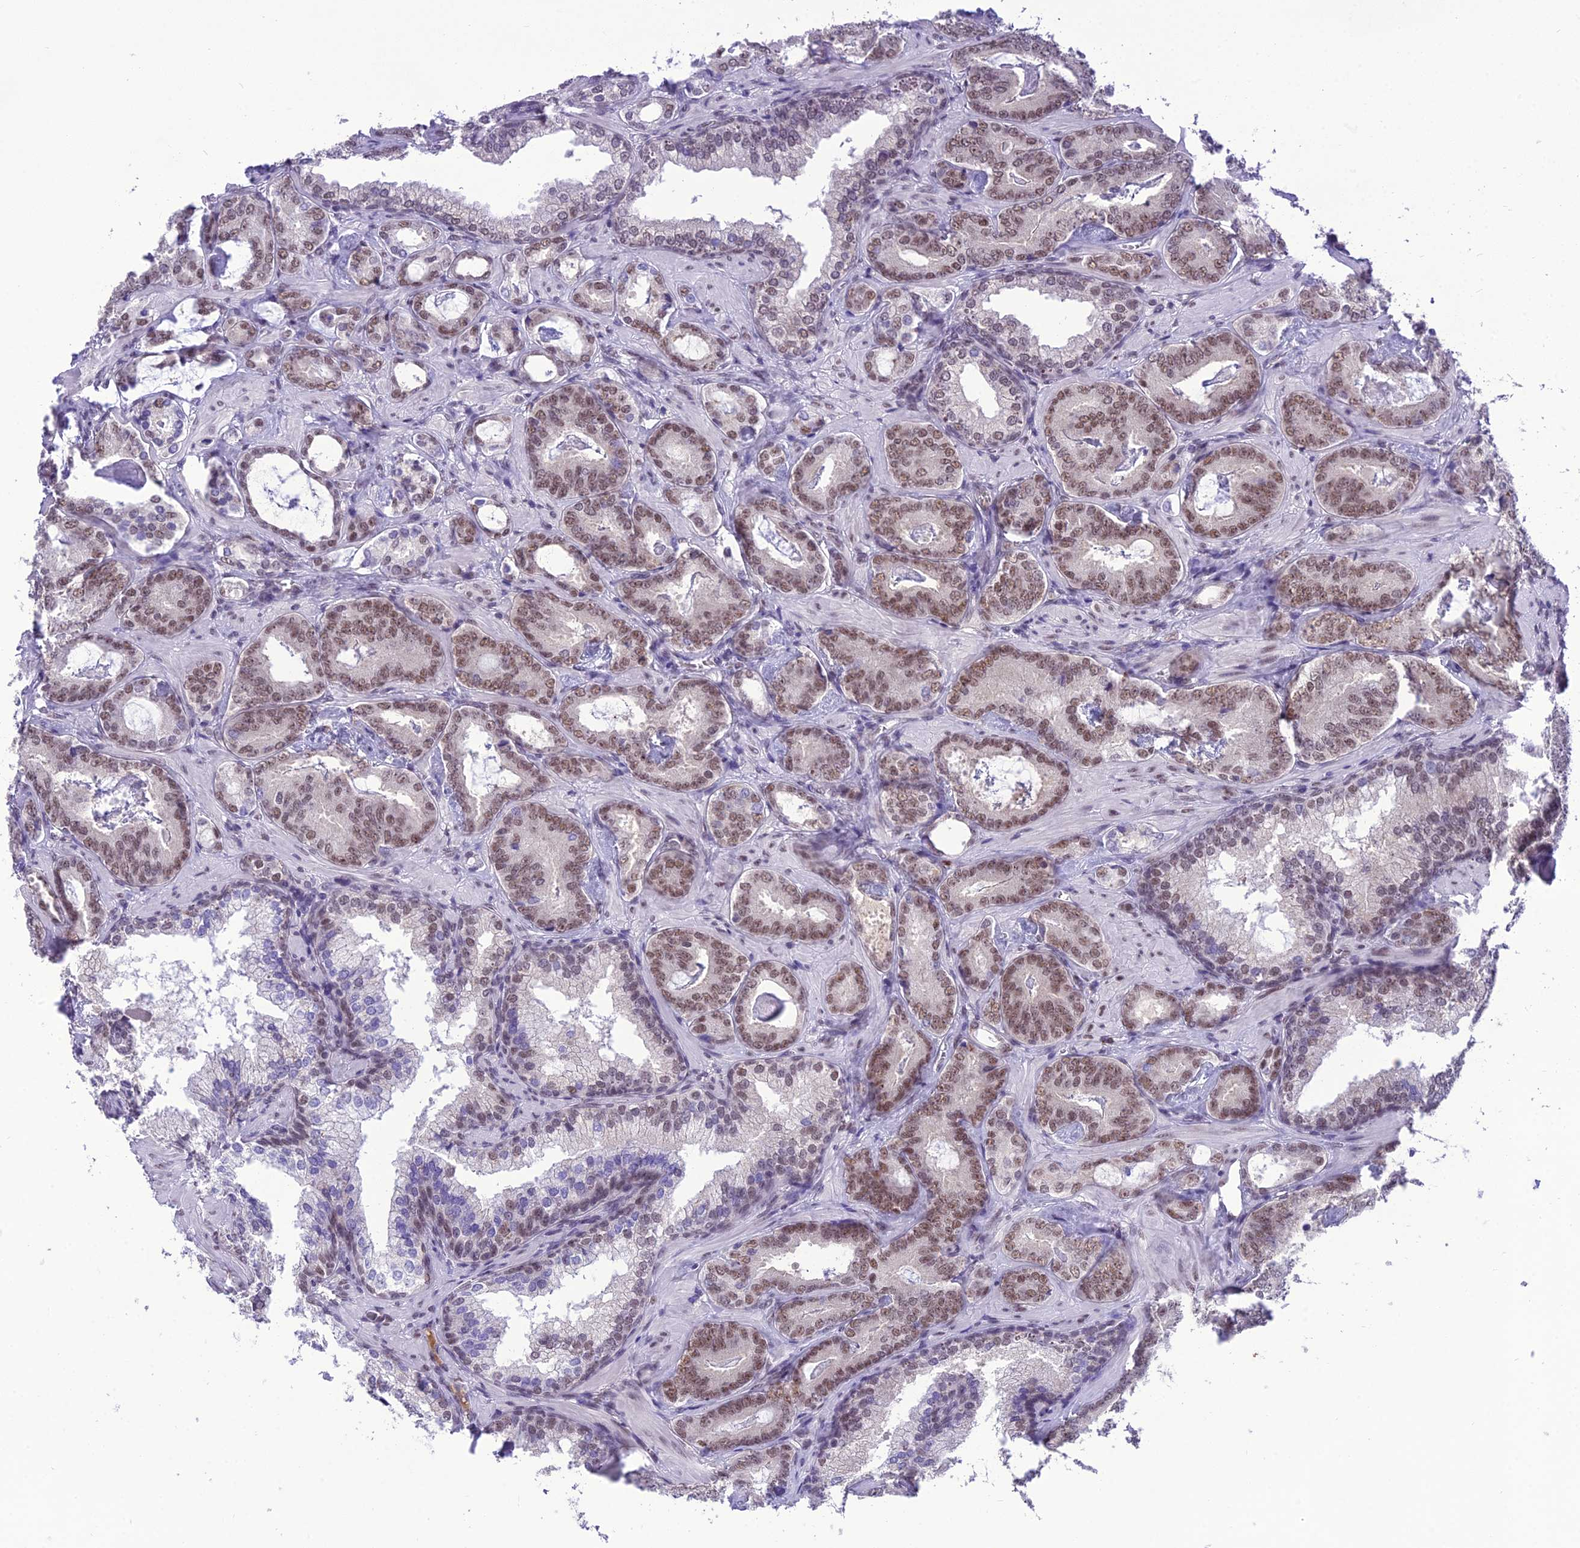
{"staining": {"intensity": "moderate", "quantity": ">75%", "location": "nuclear"}, "tissue": "prostate cancer", "cell_type": "Tumor cells", "image_type": "cancer", "snomed": [{"axis": "morphology", "description": "Adenocarcinoma, Low grade"}, {"axis": "topography", "description": "Prostate"}], "caption": "Protein staining demonstrates moderate nuclear staining in about >75% of tumor cells in low-grade adenocarcinoma (prostate). (IHC, brightfield microscopy, high magnification).", "gene": "SH3RF3", "patient": {"sex": "male", "age": 60}}